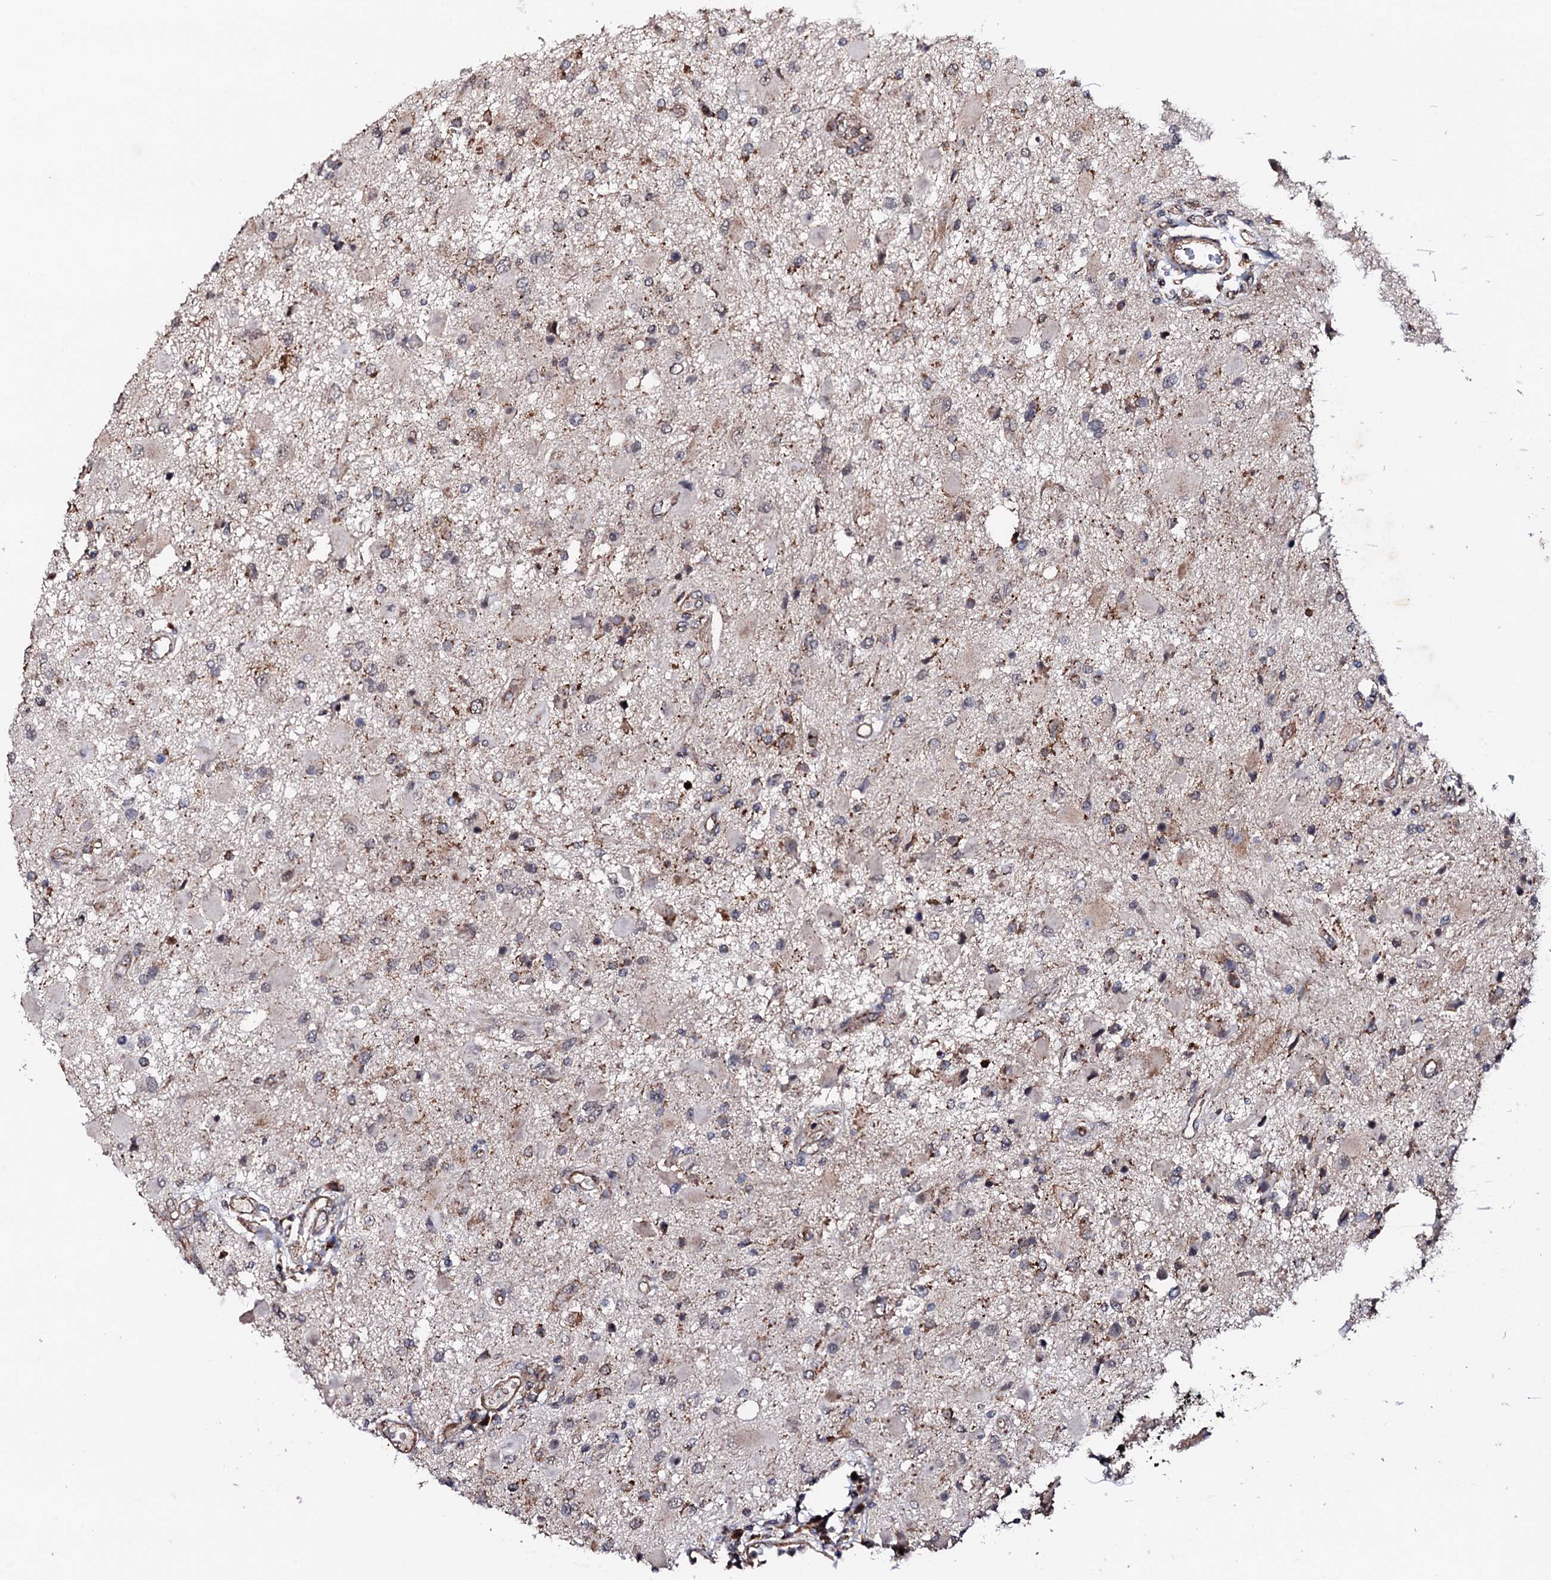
{"staining": {"intensity": "moderate", "quantity": "<25%", "location": "cytoplasmic/membranous"}, "tissue": "glioma", "cell_type": "Tumor cells", "image_type": "cancer", "snomed": [{"axis": "morphology", "description": "Glioma, malignant, High grade"}, {"axis": "topography", "description": "Brain"}], "caption": "Immunohistochemical staining of human glioma displays low levels of moderate cytoplasmic/membranous protein positivity in approximately <25% of tumor cells.", "gene": "MTIF3", "patient": {"sex": "male", "age": 53}}